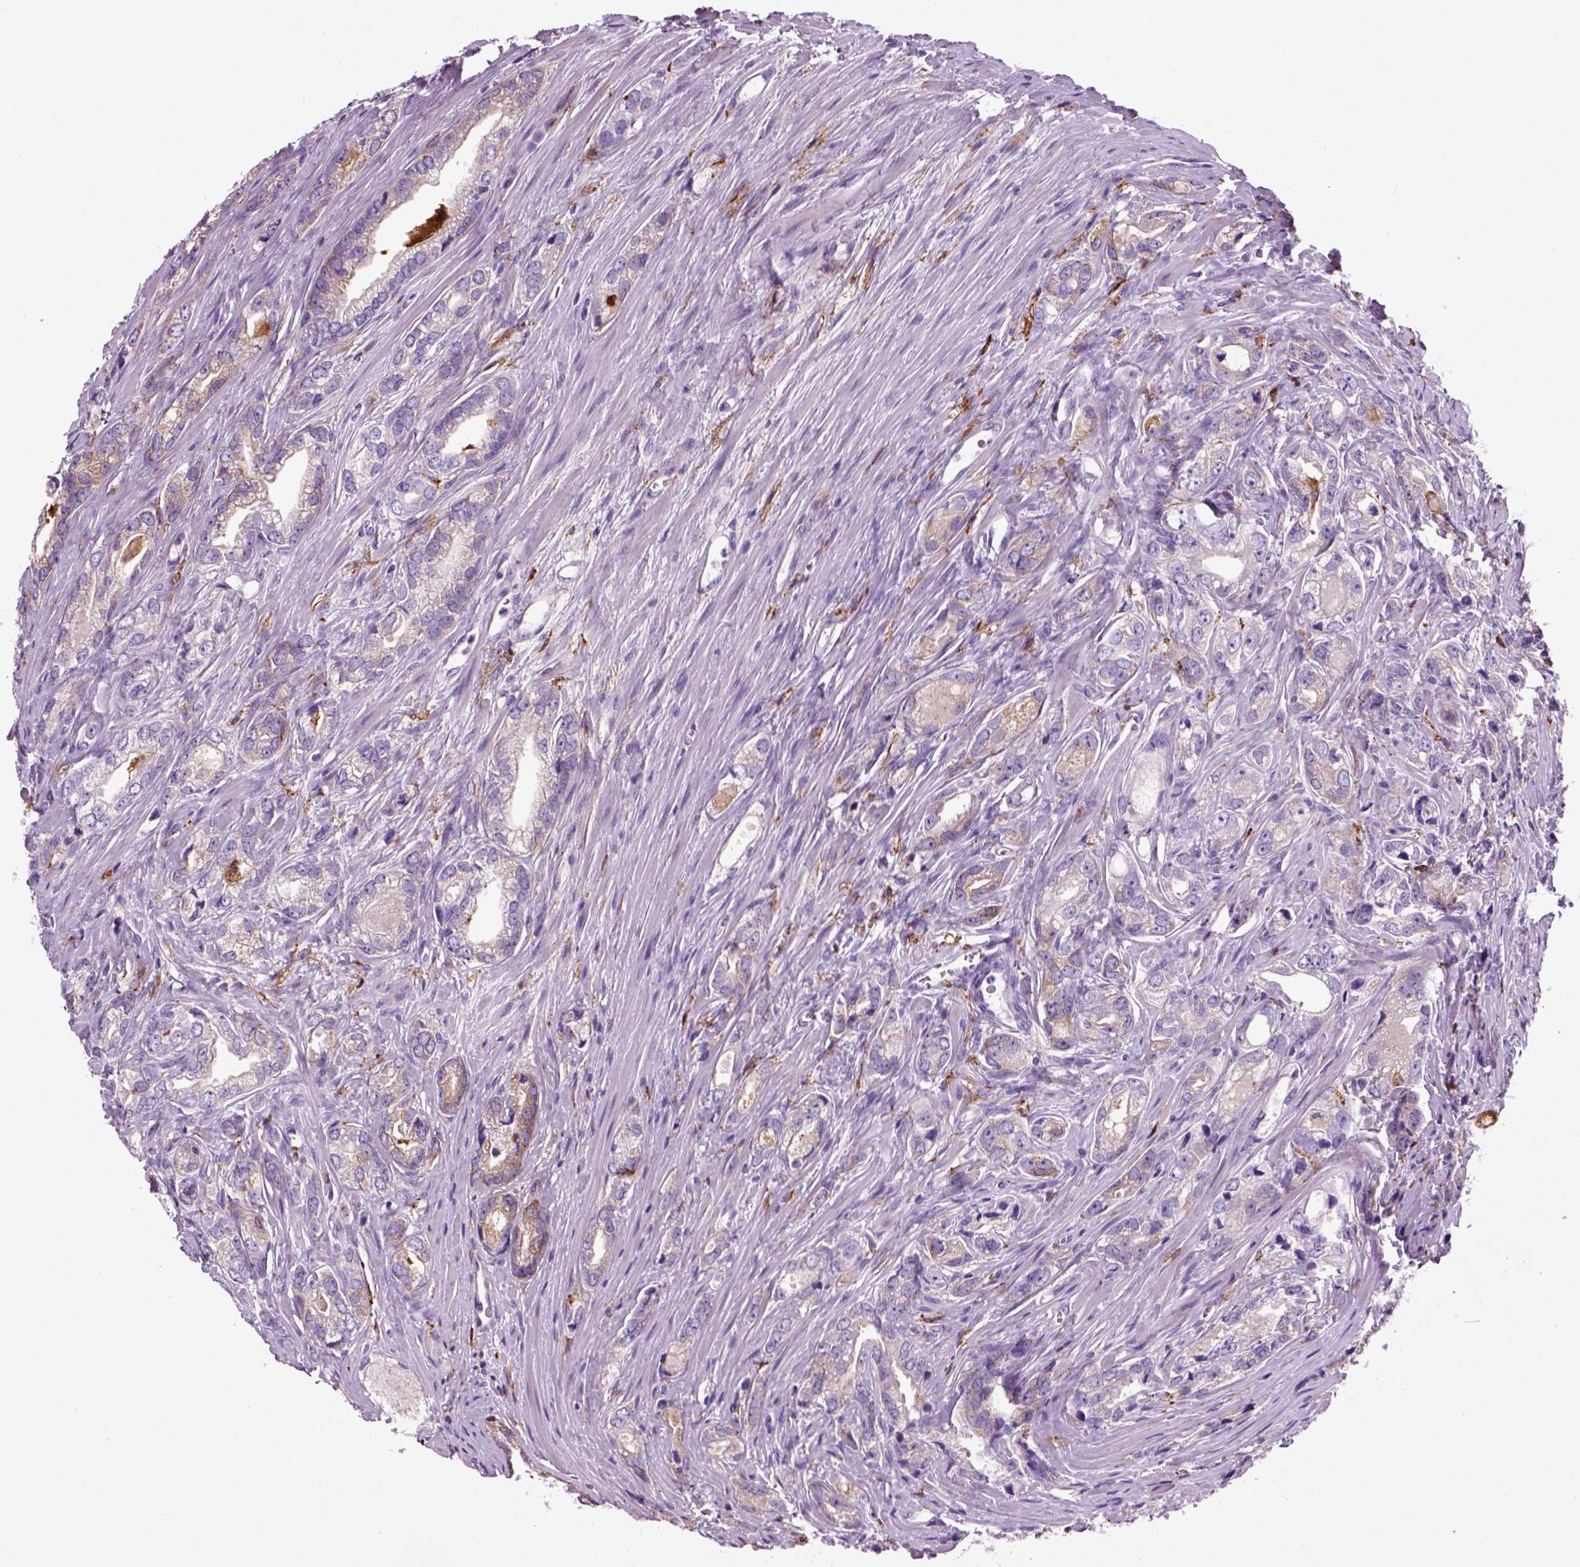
{"staining": {"intensity": "negative", "quantity": "none", "location": "none"}, "tissue": "prostate cancer", "cell_type": "Tumor cells", "image_type": "cancer", "snomed": [{"axis": "morphology", "description": "Adenocarcinoma, NOS"}, {"axis": "morphology", "description": "Adenocarcinoma, High grade"}, {"axis": "topography", "description": "Prostate"}], "caption": "Prostate adenocarcinoma (high-grade) was stained to show a protein in brown. There is no significant expression in tumor cells.", "gene": "MARCKS", "patient": {"sex": "male", "age": 70}}